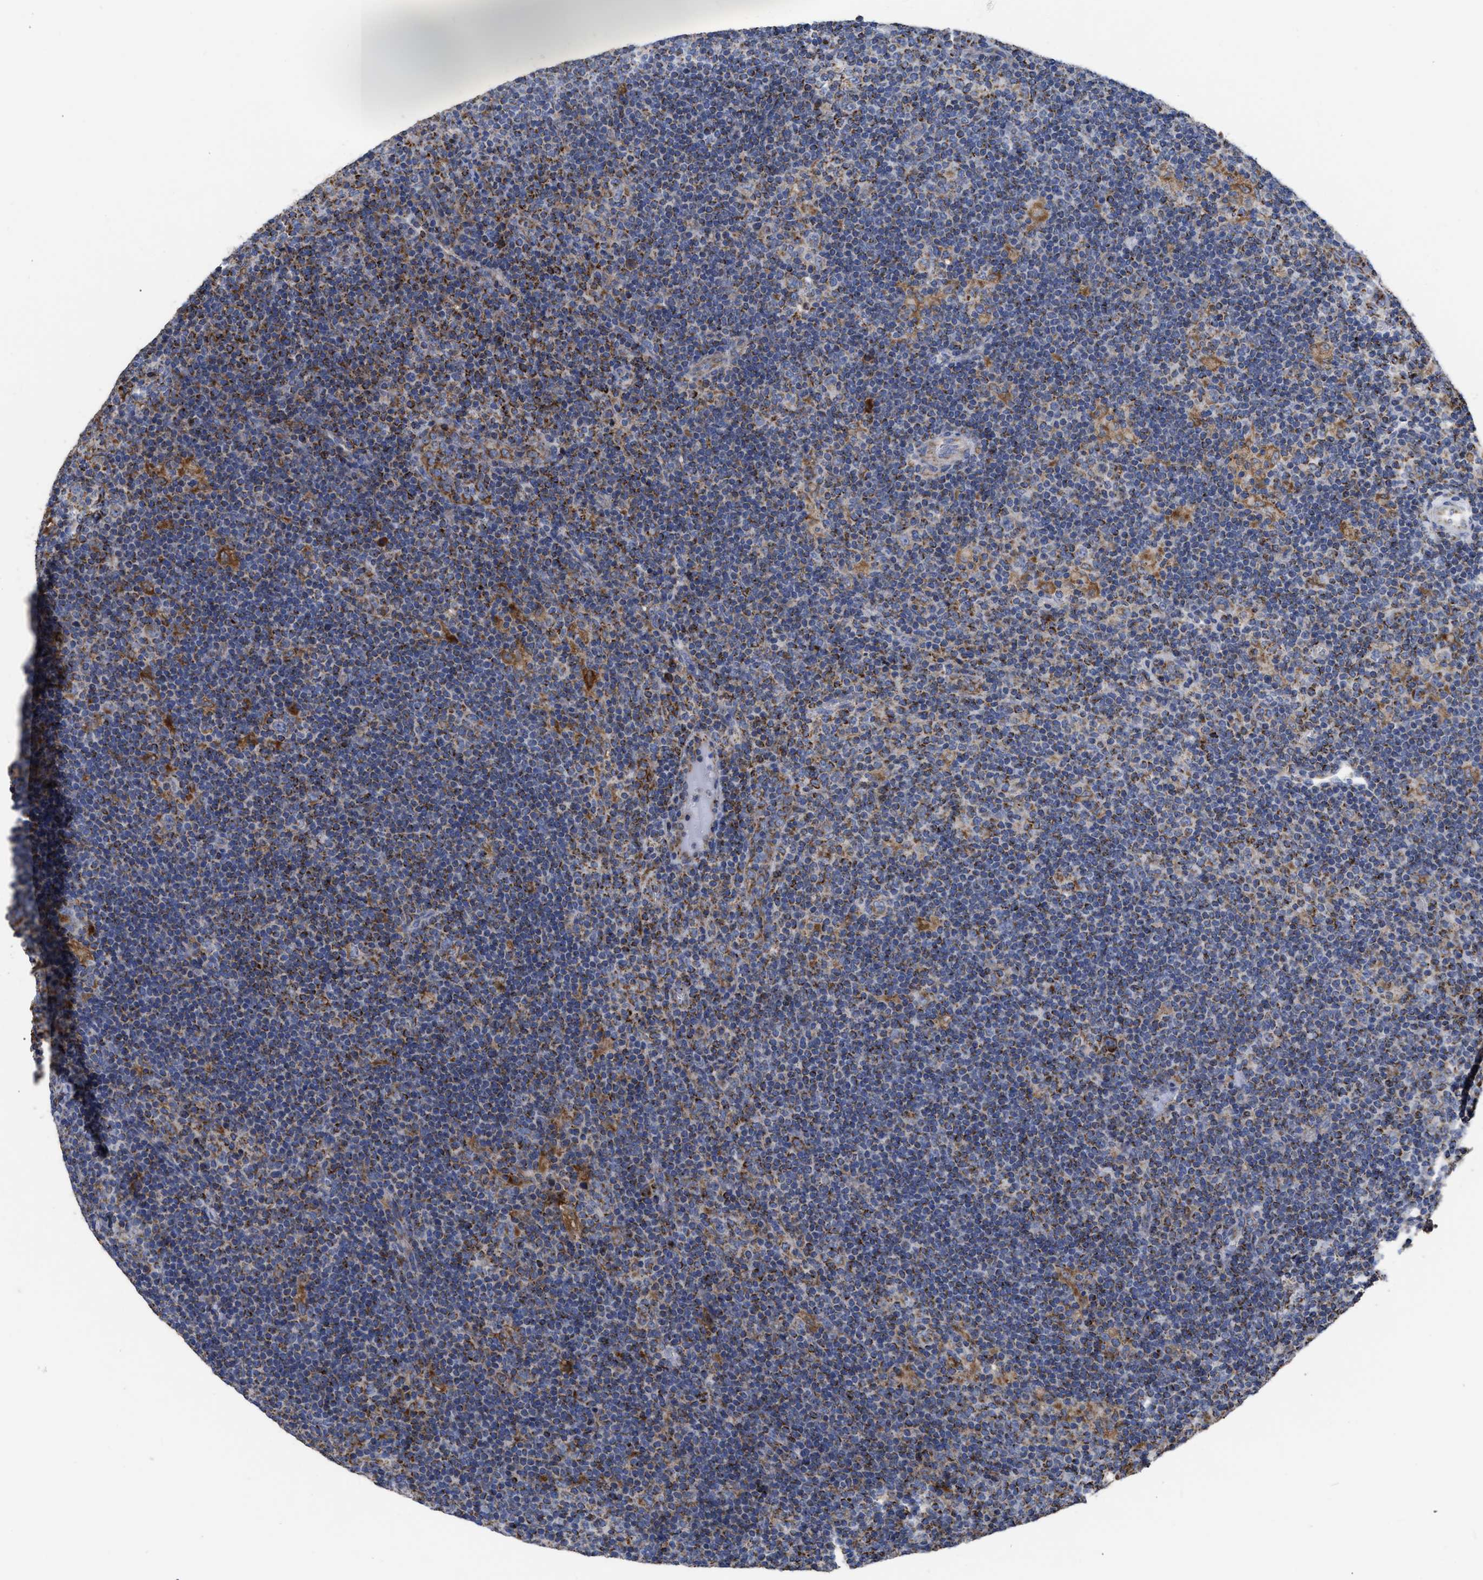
{"staining": {"intensity": "moderate", "quantity": ">75%", "location": "cytoplasmic/membranous"}, "tissue": "lymphoma", "cell_type": "Tumor cells", "image_type": "cancer", "snomed": [{"axis": "morphology", "description": "Hodgkin's disease, NOS"}, {"axis": "topography", "description": "Lymph node"}], "caption": "Protein expression by immunohistochemistry demonstrates moderate cytoplasmic/membranous expression in approximately >75% of tumor cells in lymphoma.", "gene": "AK2", "patient": {"sex": "female", "age": 57}}